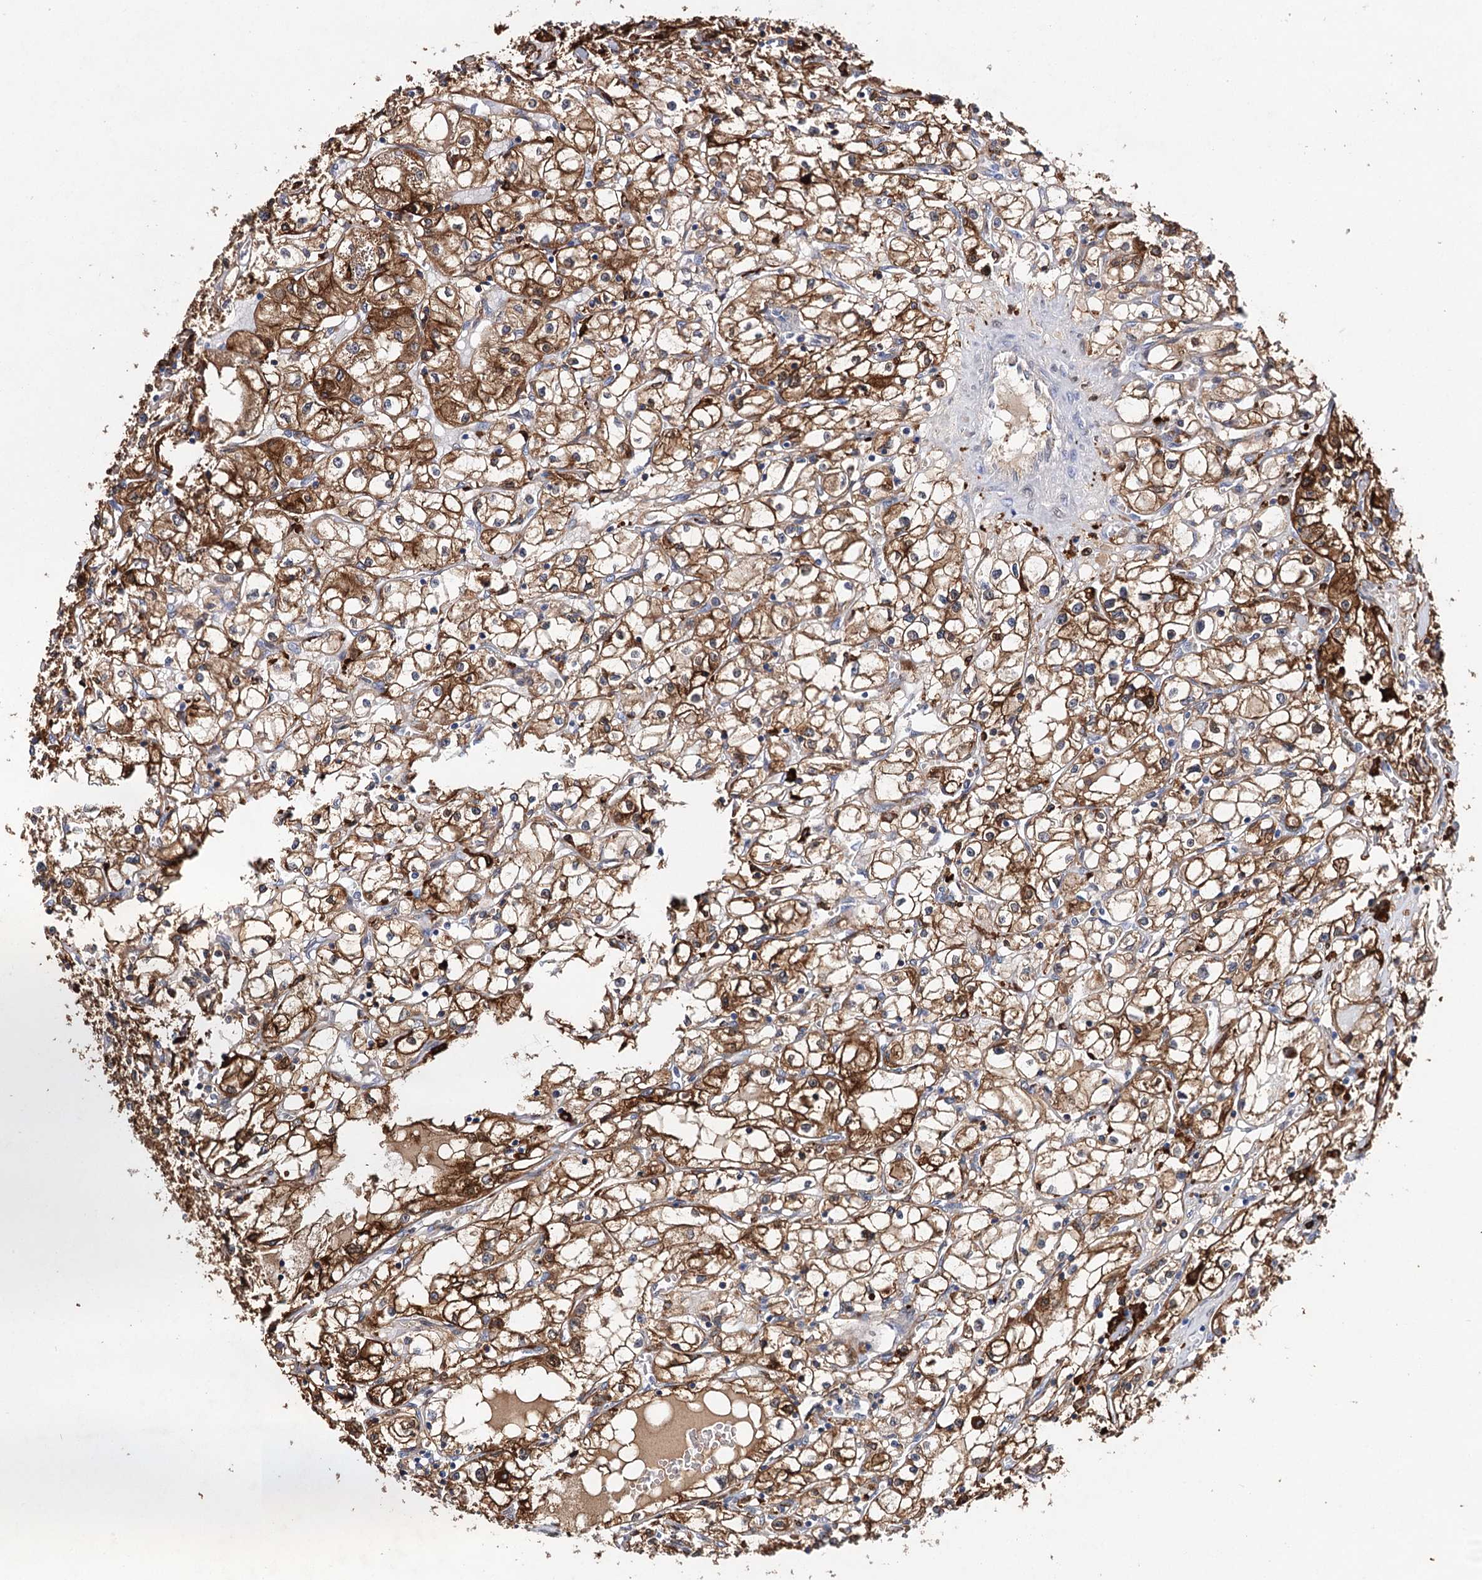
{"staining": {"intensity": "strong", "quantity": ">75%", "location": "cytoplasmic/membranous"}, "tissue": "renal cancer", "cell_type": "Tumor cells", "image_type": "cancer", "snomed": [{"axis": "morphology", "description": "Adenocarcinoma, NOS"}, {"axis": "topography", "description": "Kidney"}], "caption": "Immunohistochemistry image of human renal cancer stained for a protein (brown), which demonstrates high levels of strong cytoplasmic/membranous expression in about >75% of tumor cells.", "gene": "CFAP46", "patient": {"sex": "male", "age": 56}}